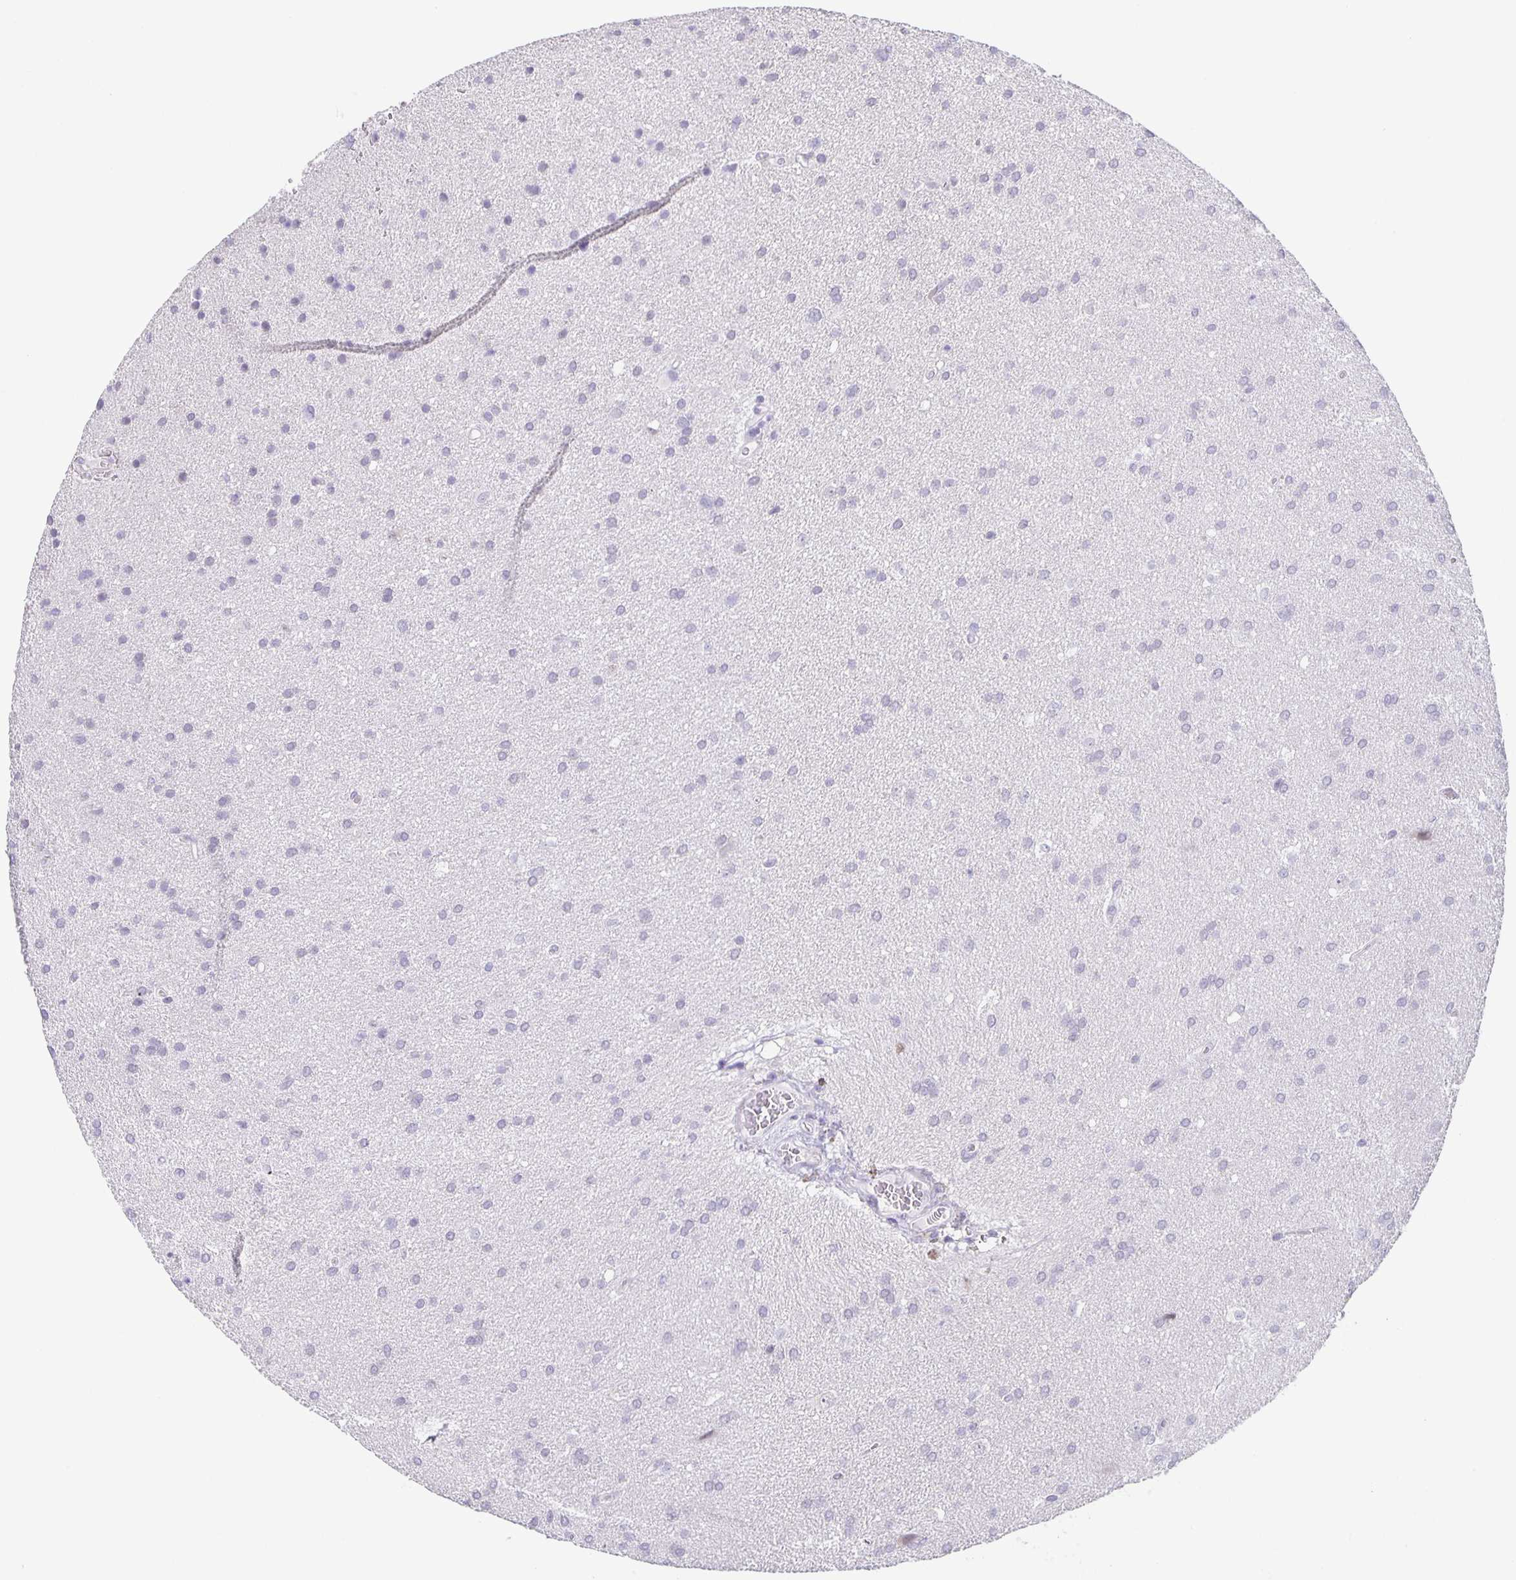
{"staining": {"intensity": "negative", "quantity": "none", "location": "none"}, "tissue": "glioma", "cell_type": "Tumor cells", "image_type": "cancer", "snomed": [{"axis": "morphology", "description": "Glioma, malignant, Low grade"}, {"axis": "topography", "description": "Brain"}], "caption": "Tumor cells are negative for protein expression in human glioma. (Immunohistochemistry (ihc), brightfield microscopy, high magnification).", "gene": "PHRF1", "patient": {"sex": "female", "age": 54}}